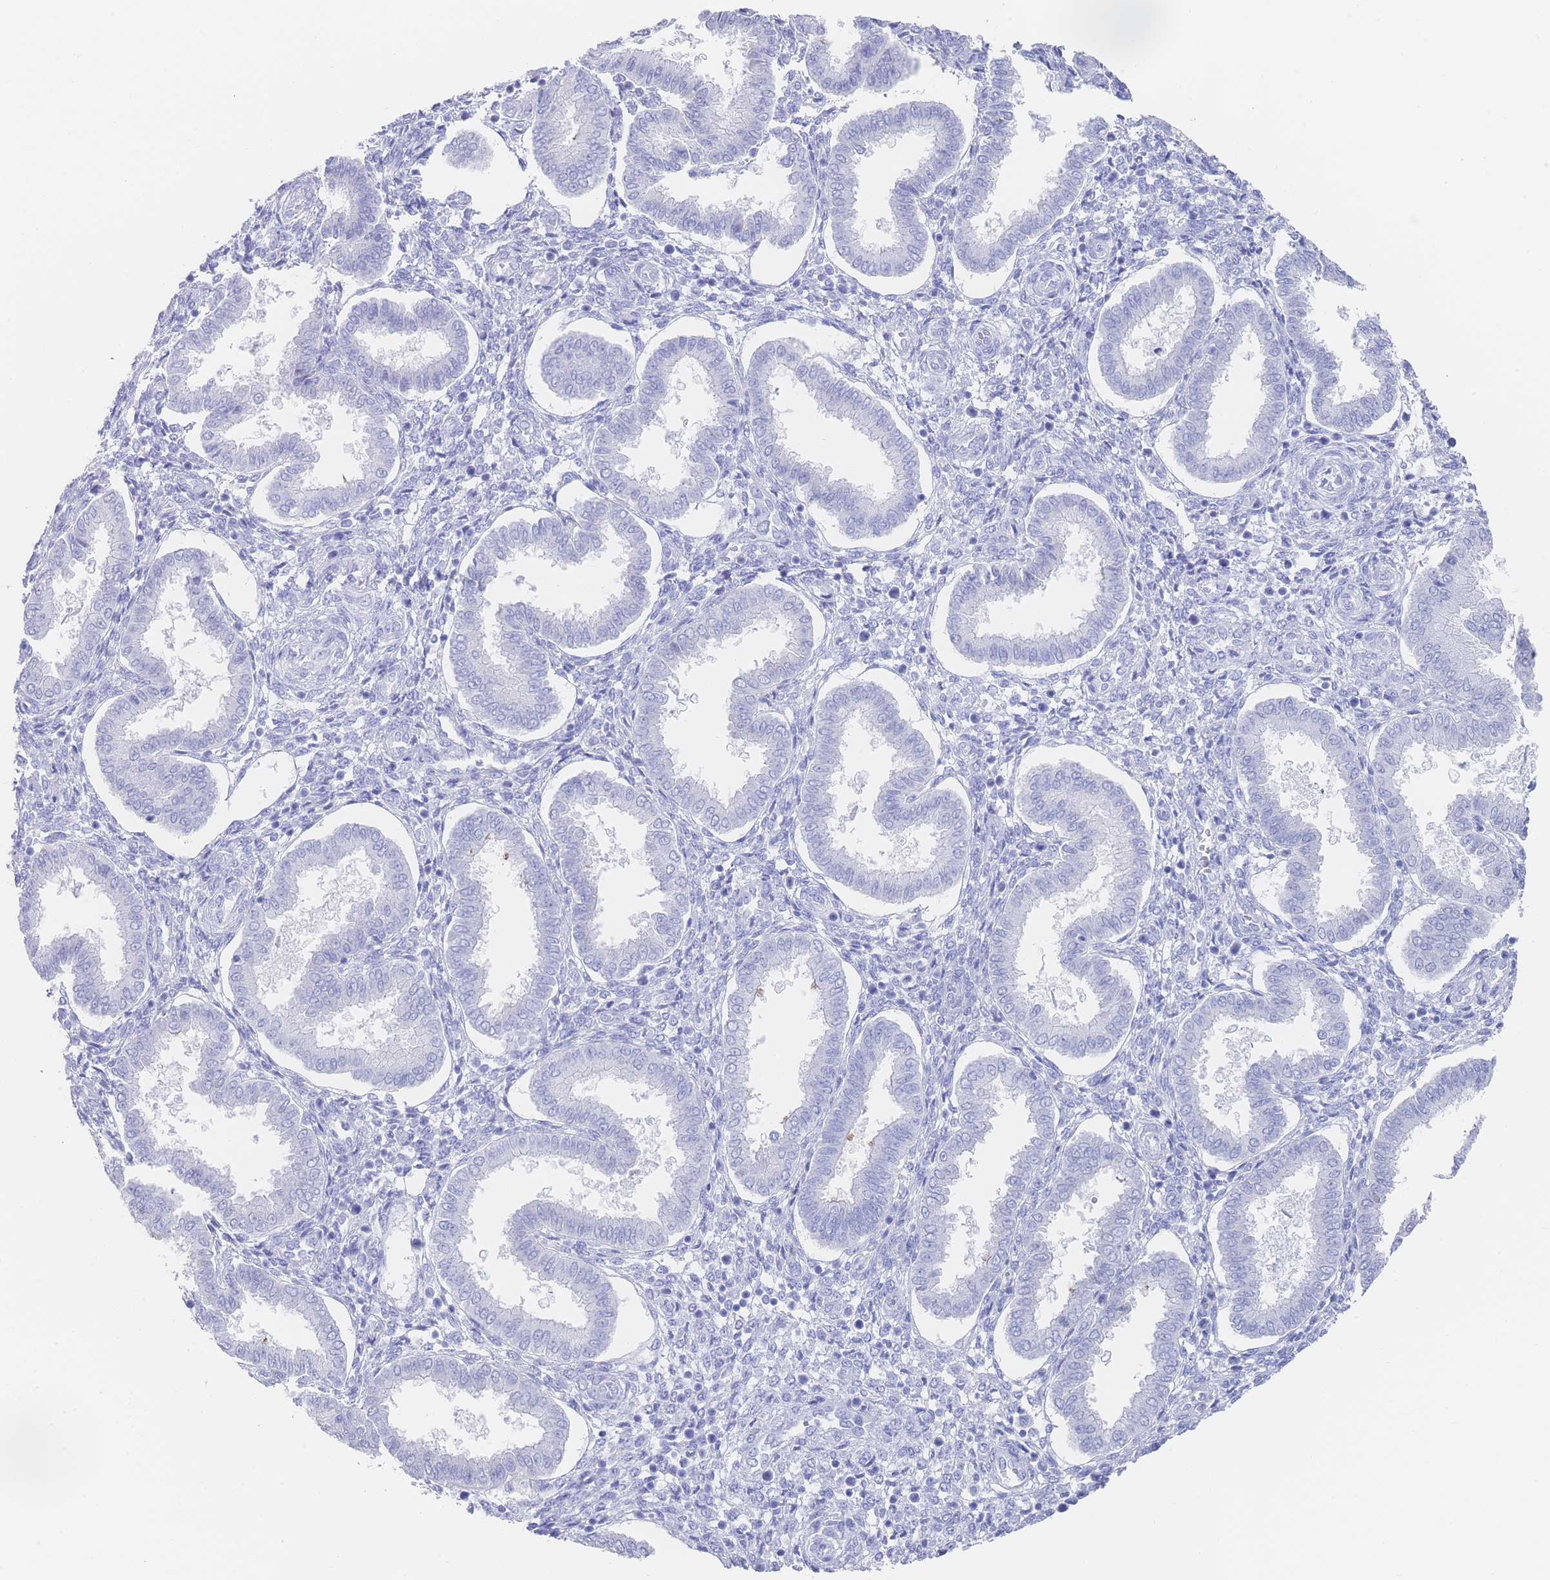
{"staining": {"intensity": "negative", "quantity": "none", "location": "none"}, "tissue": "endometrium", "cell_type": "Cells in endometrial stroma", "image_type": "normal", "snomed": [{"axis": "morphology", "description": "Normal tissue, NOS"}, {"axis": "topography", "description": "Endometrium"}], "caption": "Image shows no significant protein staining in cells in endometrial stroma of unremarkable endometrium.", "gene": "LRRC37A2", "patient": {"sex": "female", "age": 24}}